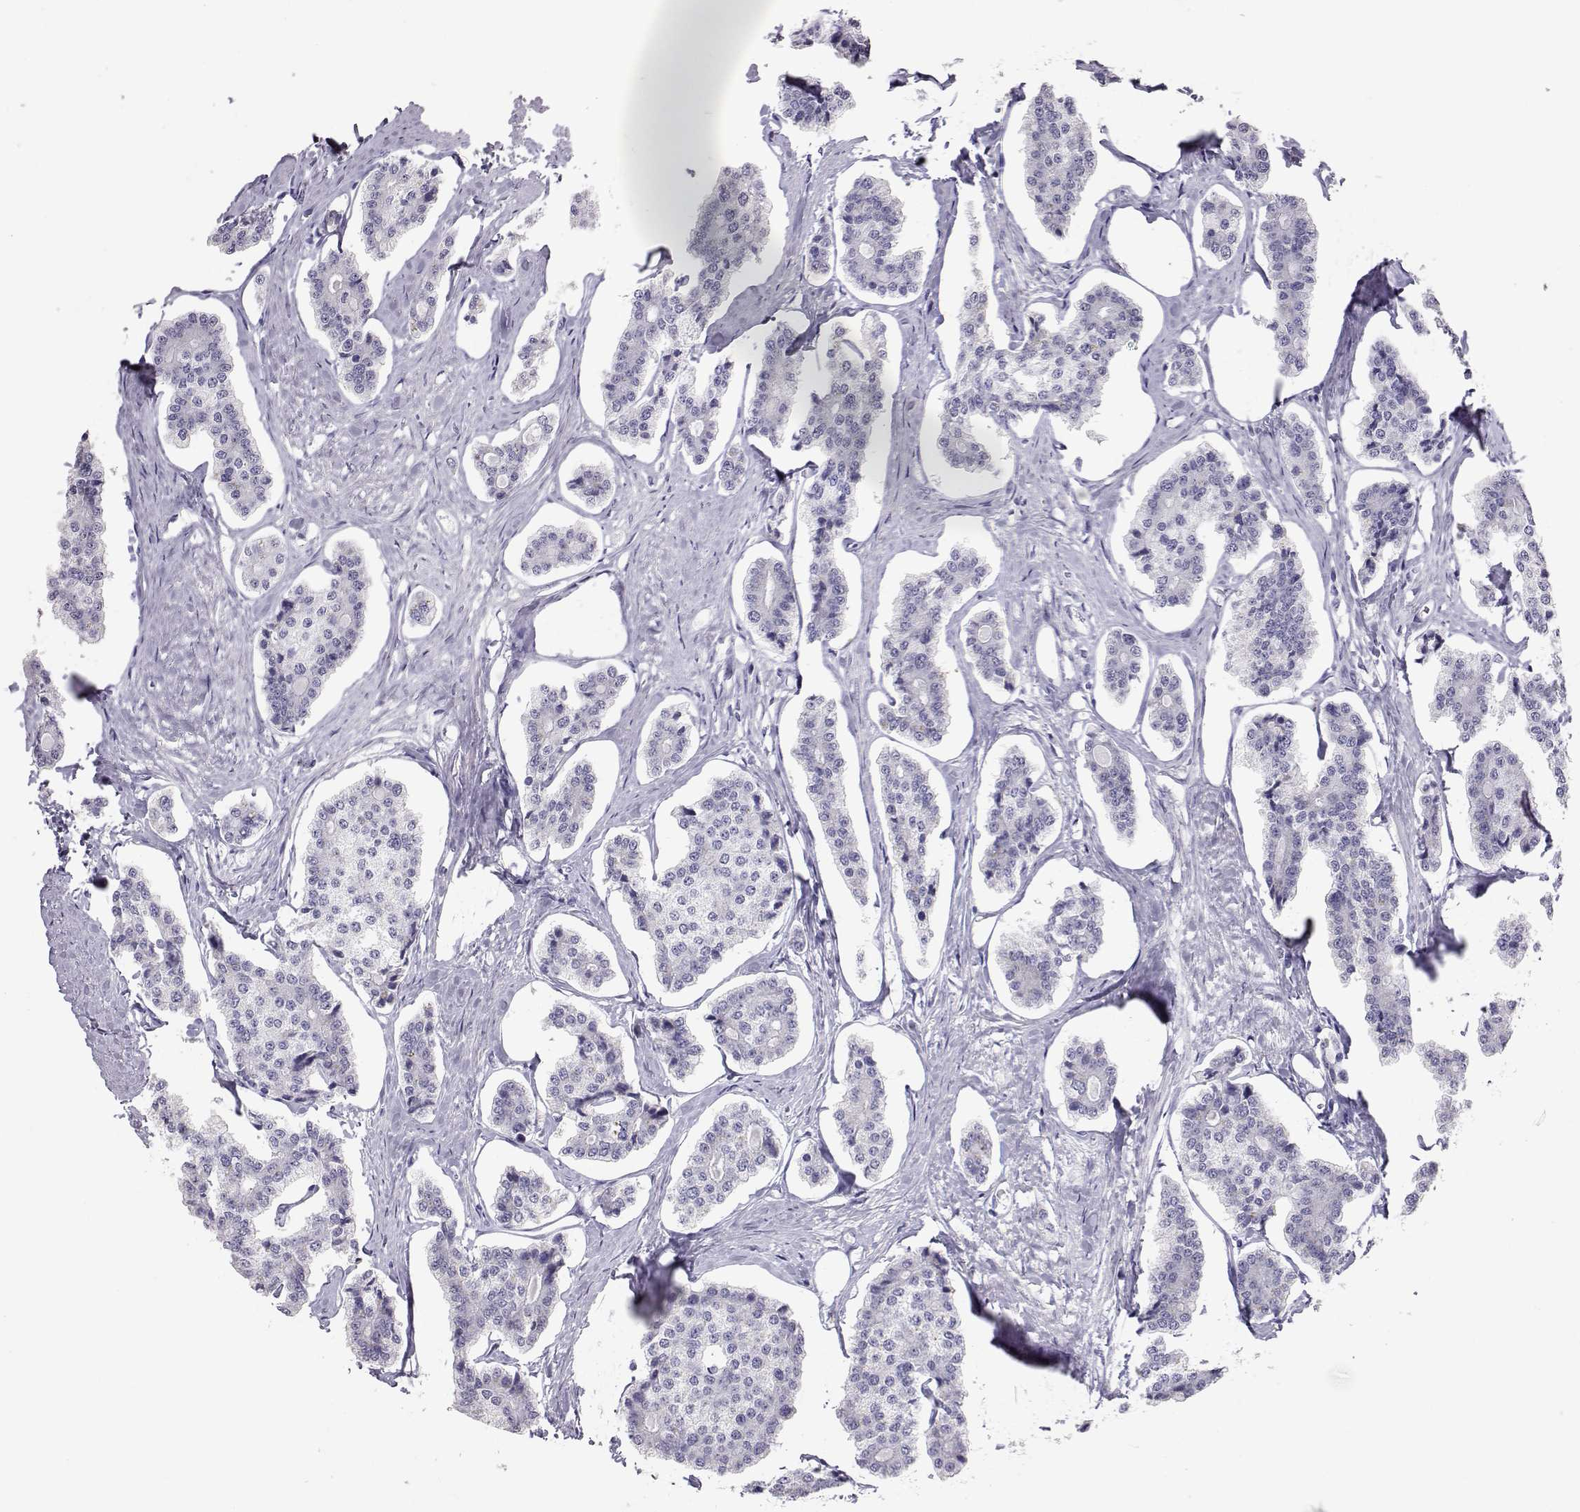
{"staining": {"intensity": "negative", "quantity": "none", "location": "none"}, "tissue": "carcinoid", "cell_type": "Tumor cells", "image_type": "cancer", "snomed": [{"axis": "morphology", "description": "Carcinoid, malignant, NOS"}, {"axis": "topography", "description": "Small intestine"}], "caption": "An immunohistochemistry (IHC) micrograph of carcinoid (malignant) is shown. There is no staining in tumor cells of carcinoid (malignant).", "gene": "PMCH", "patient": {"sex": "female", "age": 65}}